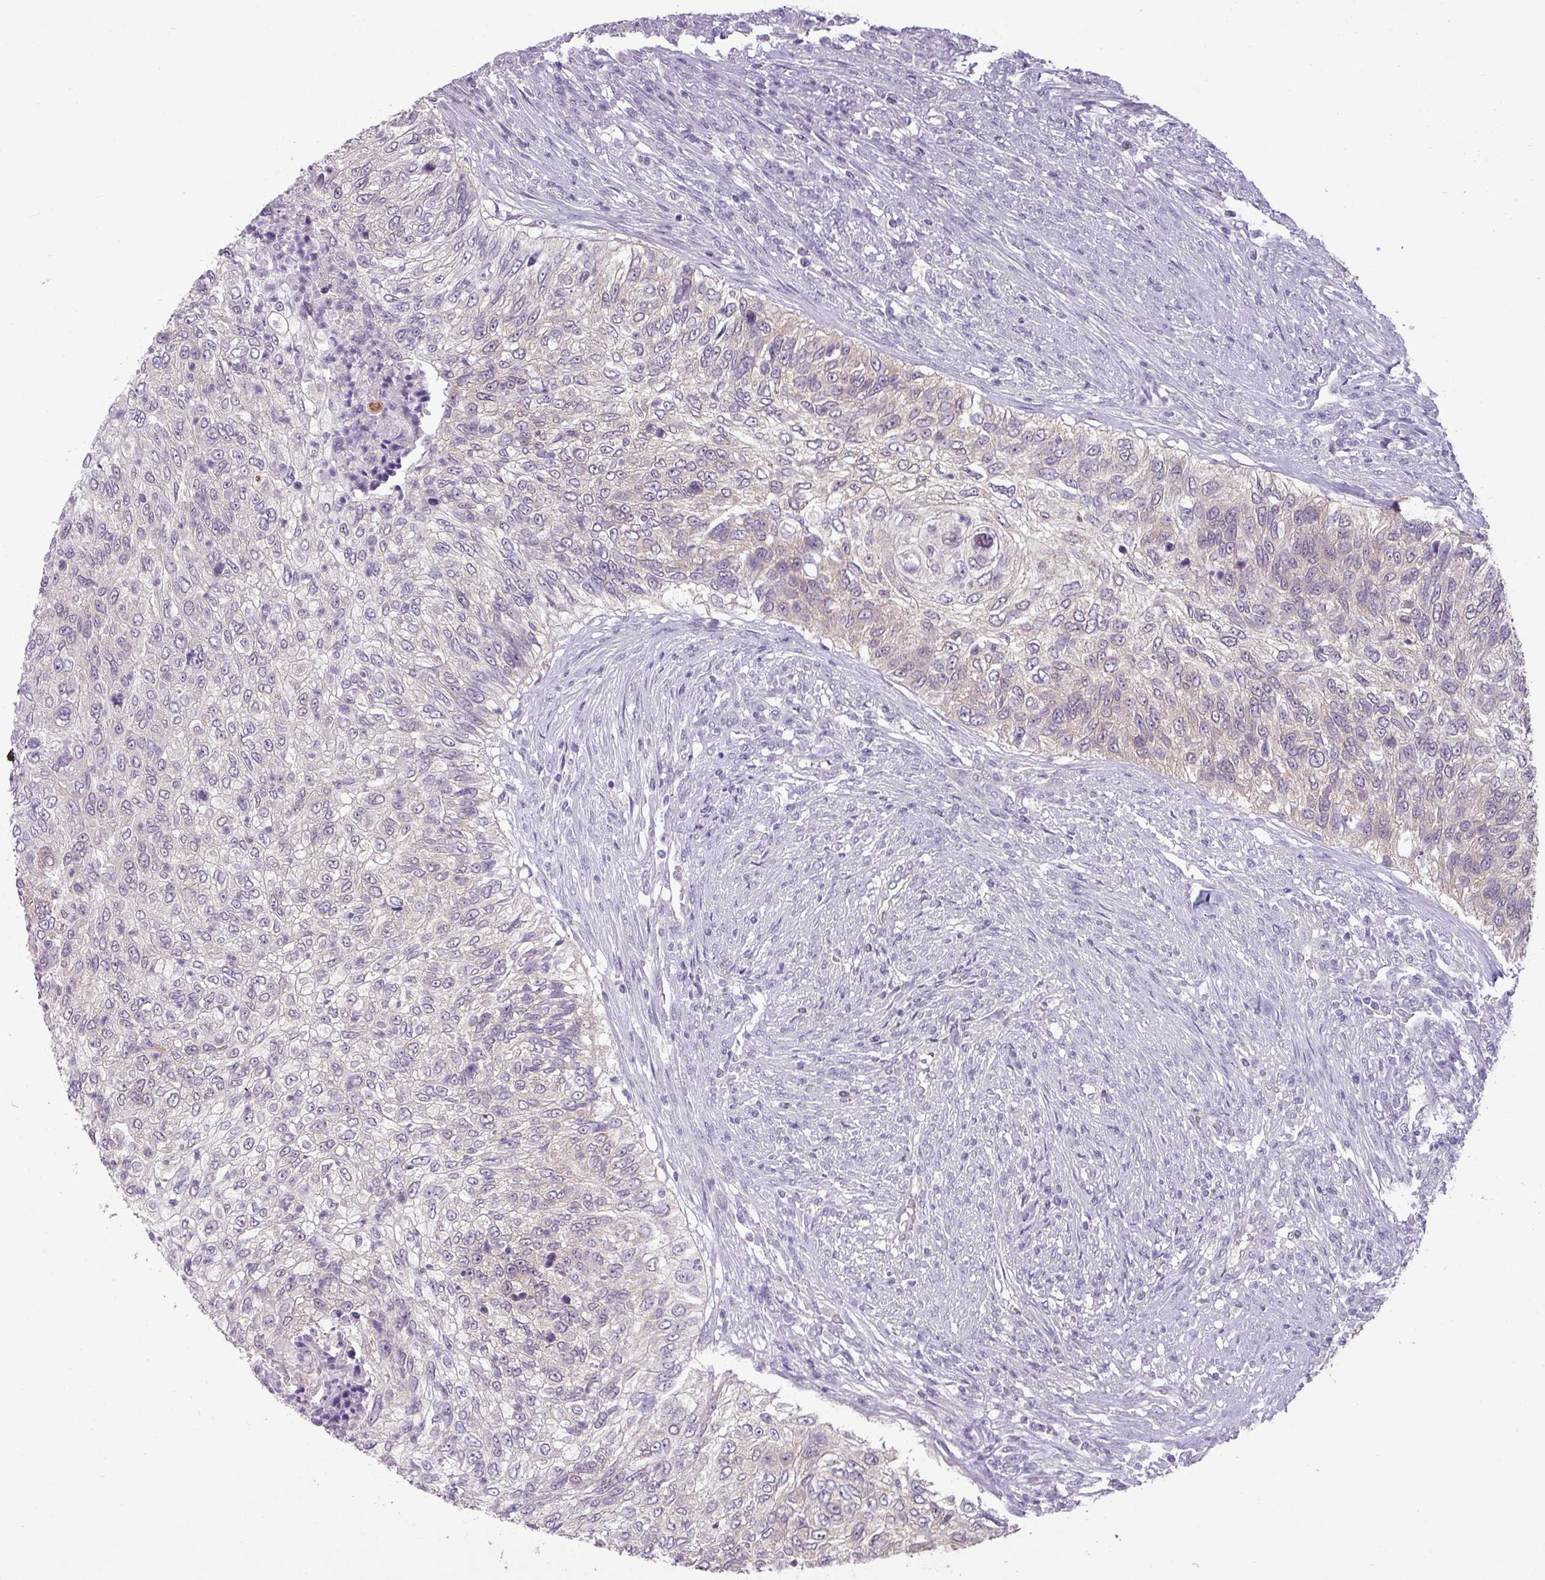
{"staining": {"intensity": "negative", "quantity": "none", "location": "none"}, "tissue": "urothelial cancer", "cell_type": "Tumor cells", "image_type": "cancer", "snomed": [{"axis": "morphology", "description": "Urothelial carcinoma, High grade"}, {"axis": "topography", "description": "Urinary bladder"}], "caption": "The micrograph exhibits no staining of tumor cells in high-grade urothelial carcinoma.", "gene": "TTLL12", "patient": {"sex": "female", "age": 60}}